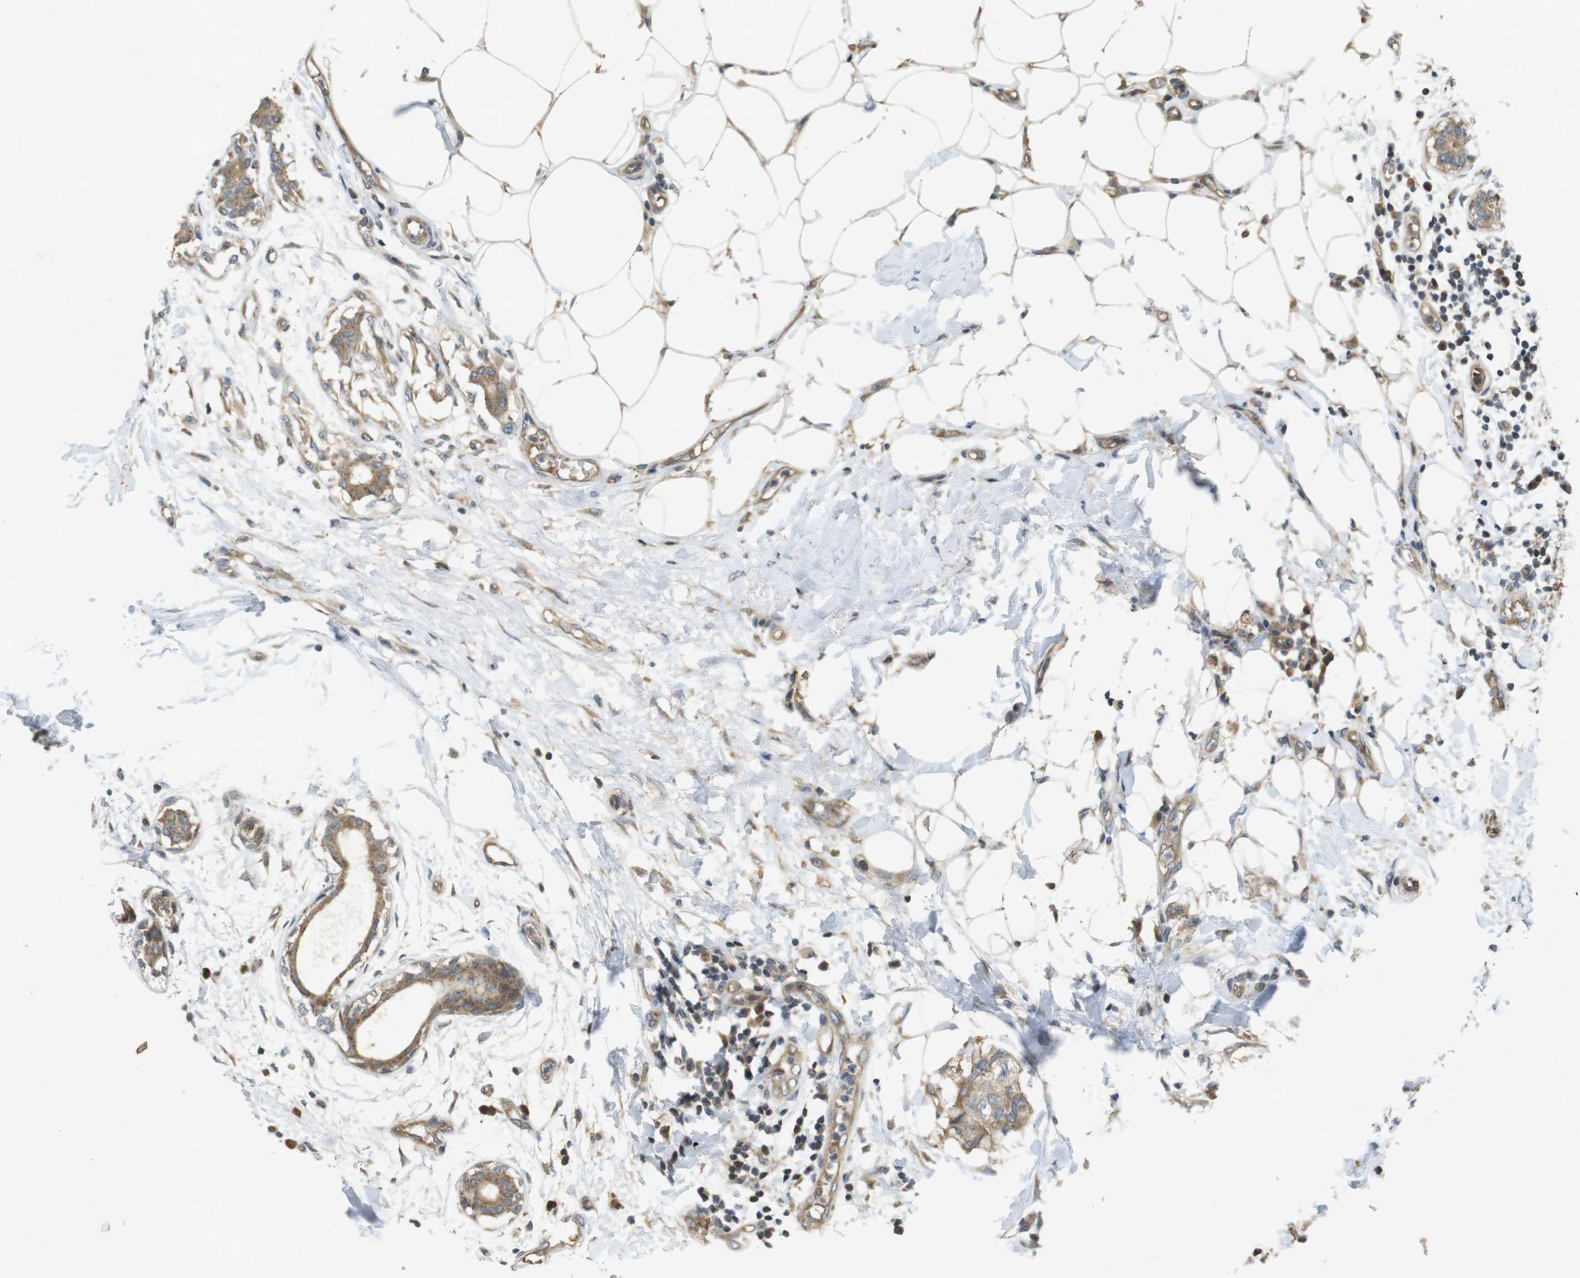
{"staining": {"intensity": "moderate", "quantity": ">75%", "location": "cytoplasmic/membranous"}, "tissue": "breast cancer", "cell_type": "Tumor cells", "image_type": "cancer", "snomed": [{"axis": "morphology", "description": "Duct carcinoma"}, {"axis": "topography", "description": "Breast"}], "caption": "Breast infiltrating ductal carcinoma tissue demonstrates moderate cytoplasmic/membranous staining in approximately >75% of tumor cells, visualized by immunohistochemistry. (DAB (3,3'-diaminobenzidine) IHC with brightfield microscopy, high magnification).", "gene": "CLTC", "patient": {"sex": "female", "age": 40}}